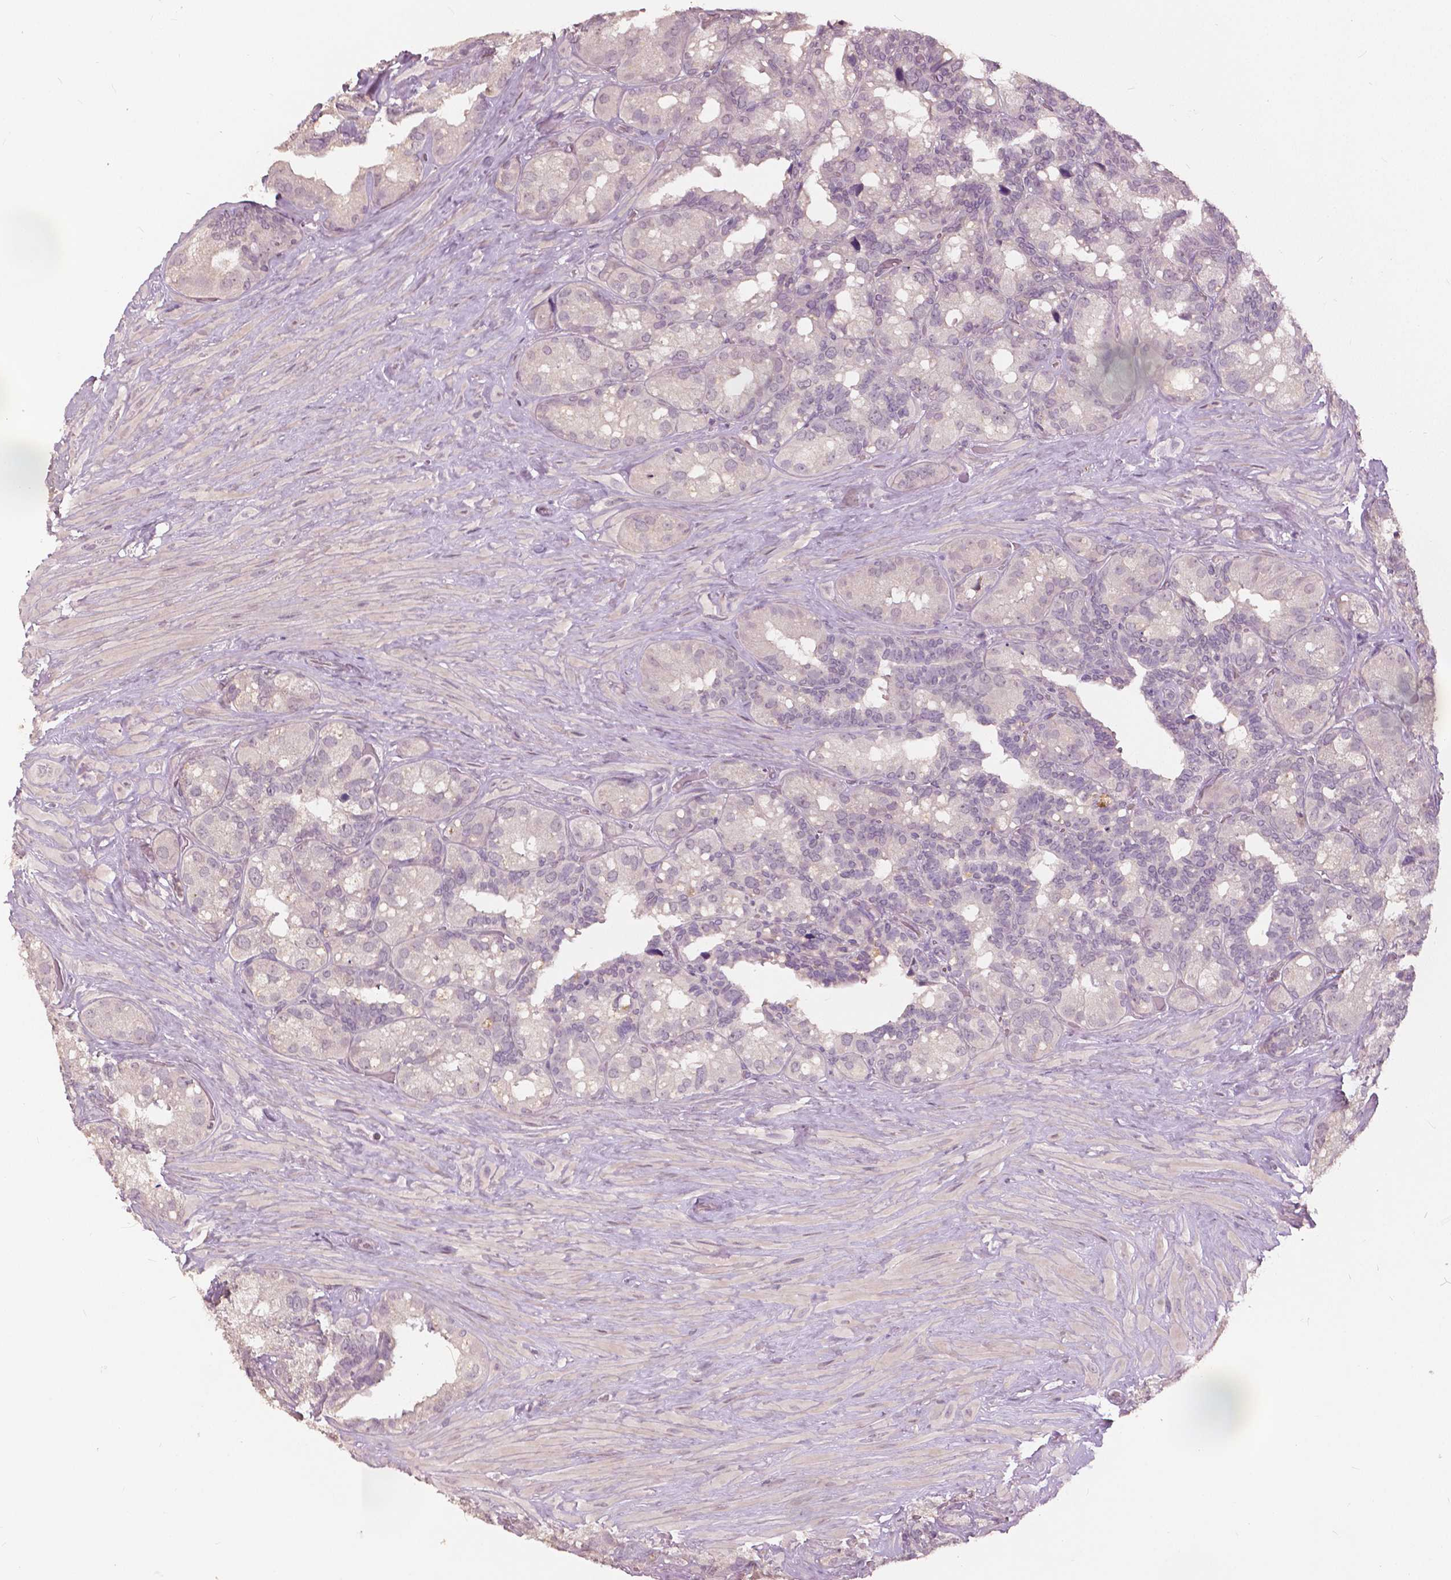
{"staining": {"intensity": "negative", "quantity": "none", "location": "none"}, "tissue": "seminal vesicle", "cell_type": "Glandular cells", "image_type": "normal", "snomed": [{"axis": "morphology", "description": "Normal tissue, NOS"}, {"axis": "topography", "description": "Seminal veicle"}], "caption": "The immunohistochemistry (IHC) histopathology image has no significant staining in glandular cells of seminal vesicle.", "gene": "NANOG", "patient": {"sex": "male", "age": 60}}